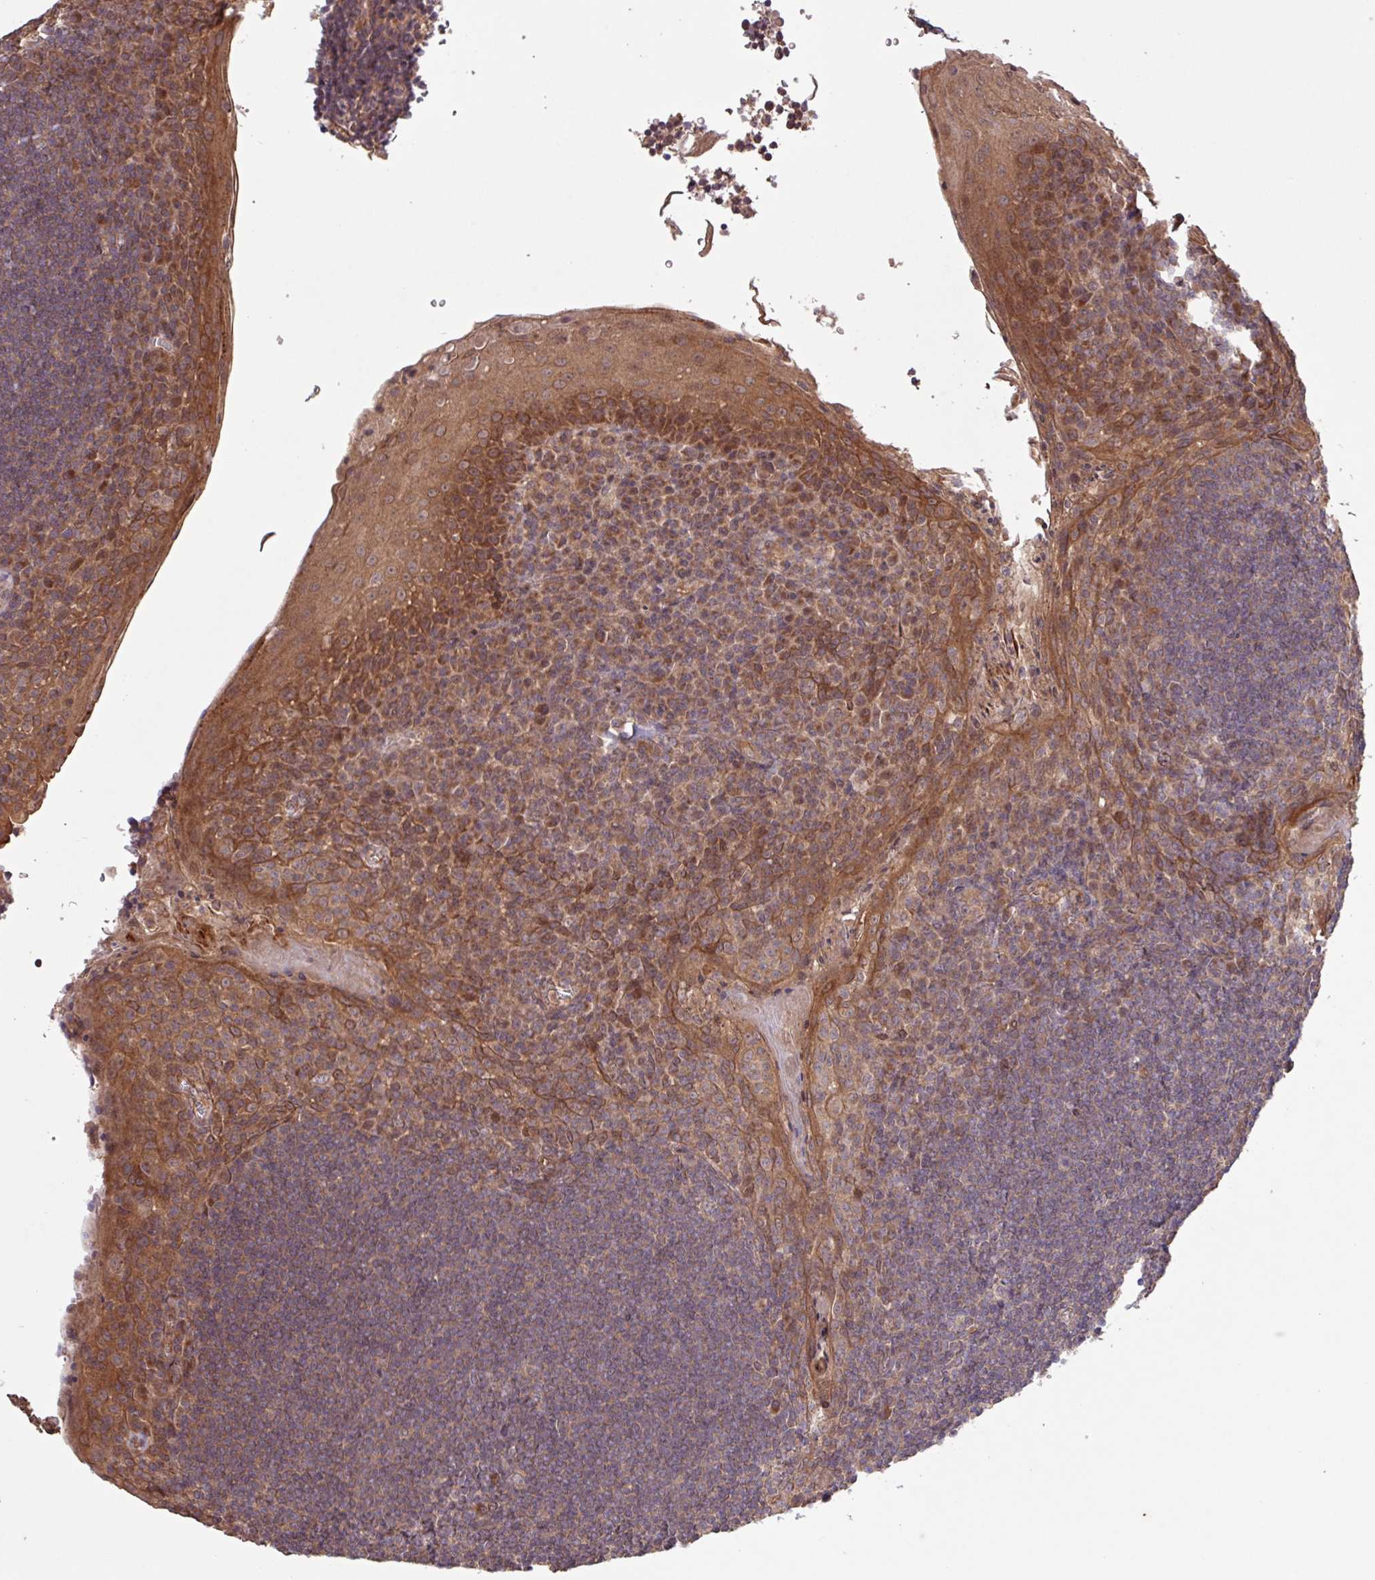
{"staining": {"intensity": "weak", "quantity": "<25%", "location": "cytoplasmic/membranous"}, "tissue": "tonsil", "cell_type": "Germinal center cells", "image_type": "normal", "snomed": [{"axis": "morphology", "description": "Normal tissue, NOS"}, {"axis": "topography", "description": "Tonsil"}], "caption": "Immunohistochemical staining of normal tonsil exhibits no significant staining in germinal center cells. (Stains: DAB immunohistochemistry (IHC) with hematoxylin counter stain, Microscopy: brightfield microscopy at high magnification).", "gene": "TRABD2A", "patient": {"sex": "male", "age": 27}}